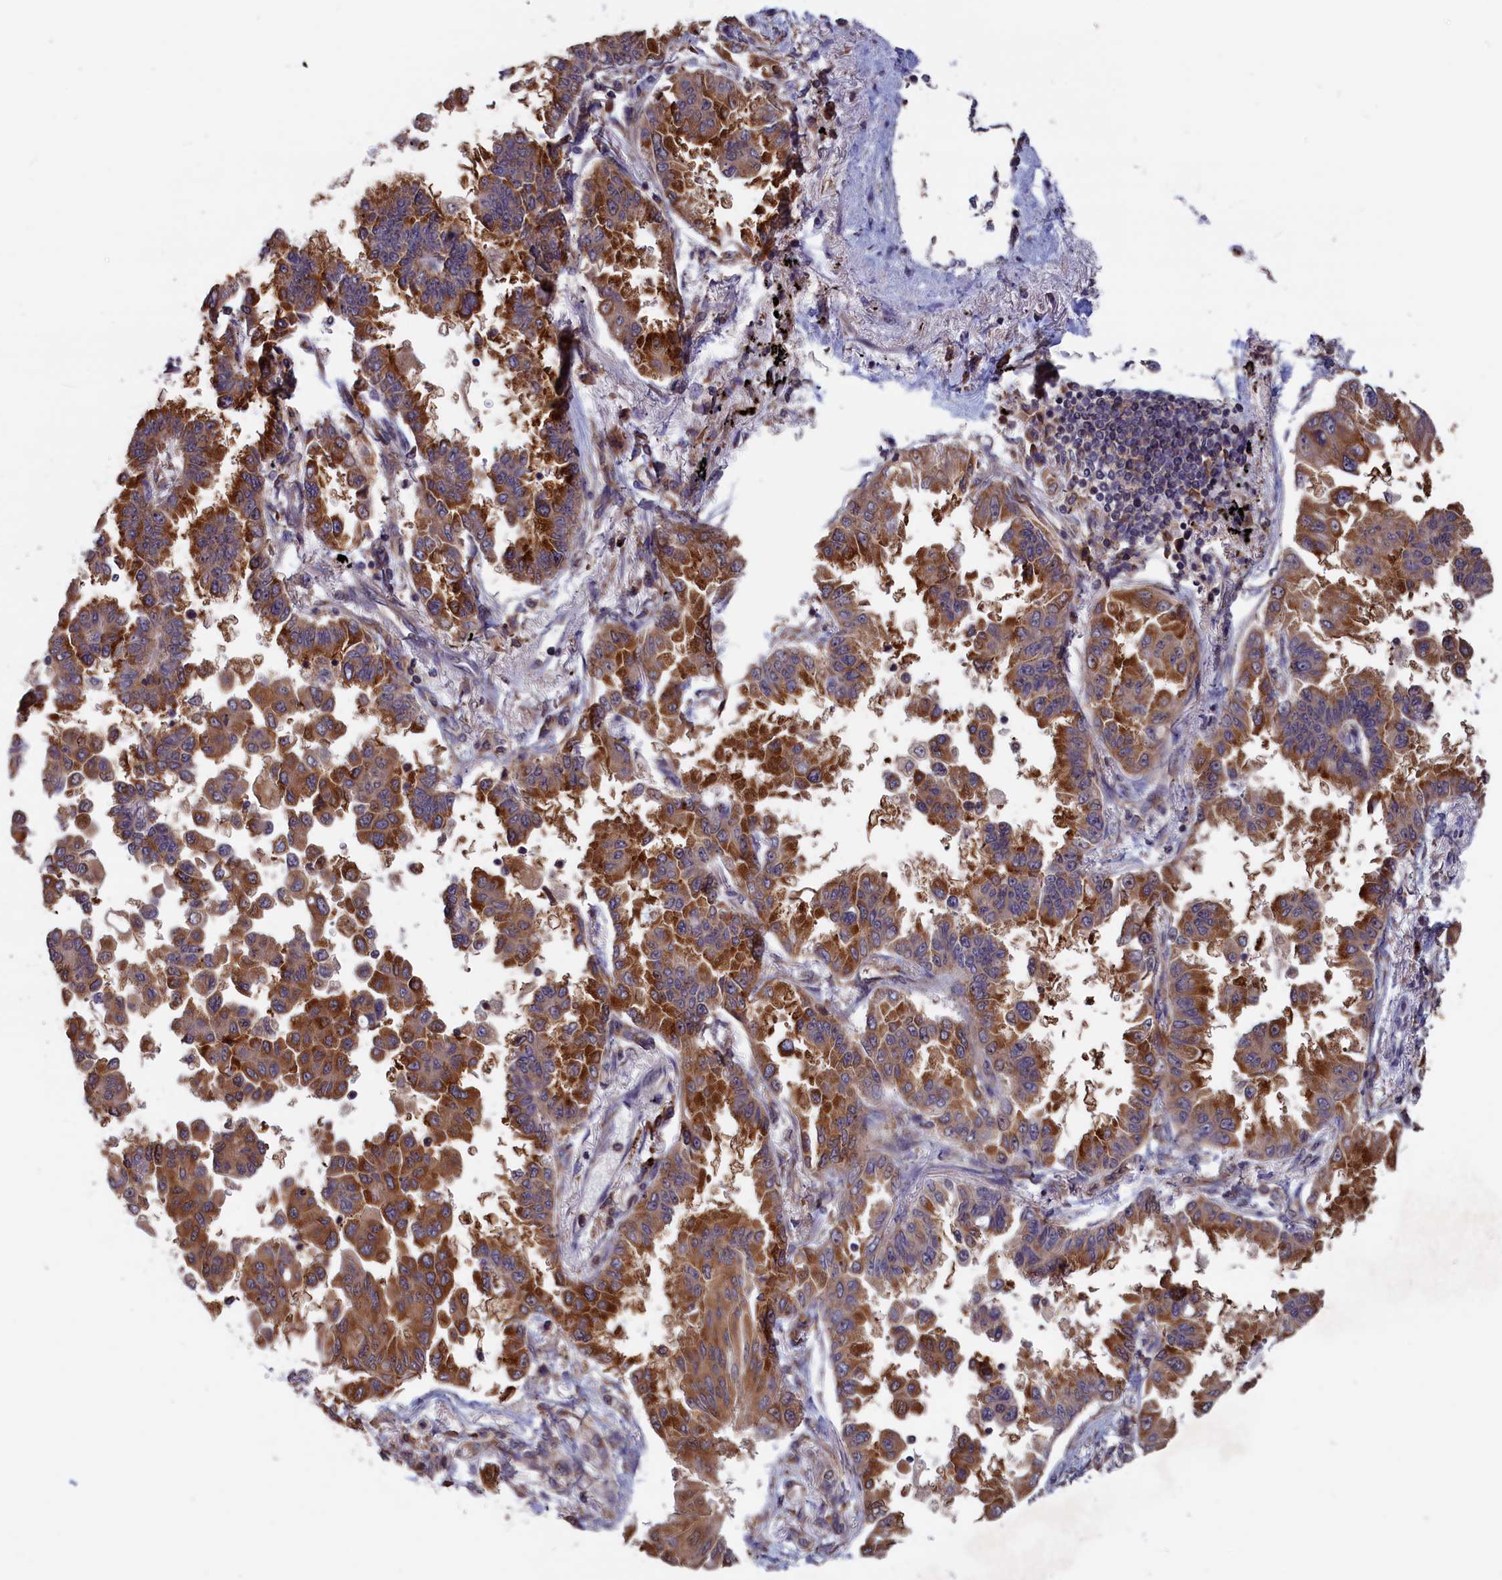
{"staining": {"intensity": "moderate", "quantity": ">75%", "location": "cytoplasmic/membranous"}, "tissue": "lung cancer", "cell_type": "Tumor cells", "image_type": "cancer", "snomed": [{"axis": "morphology", "description": "Adenocarcinoma, NOS"}, {"axis": "topography", "description": "Lung"}], "caption": "High-power microscopy captured an IHC image of lung adenocarcinoma, revealing moderate cytoplasmic/membranous expression in about >75% of tumor cells.", "gene": "CACTIN", "patient": {"sex": "female", "age": 67}}